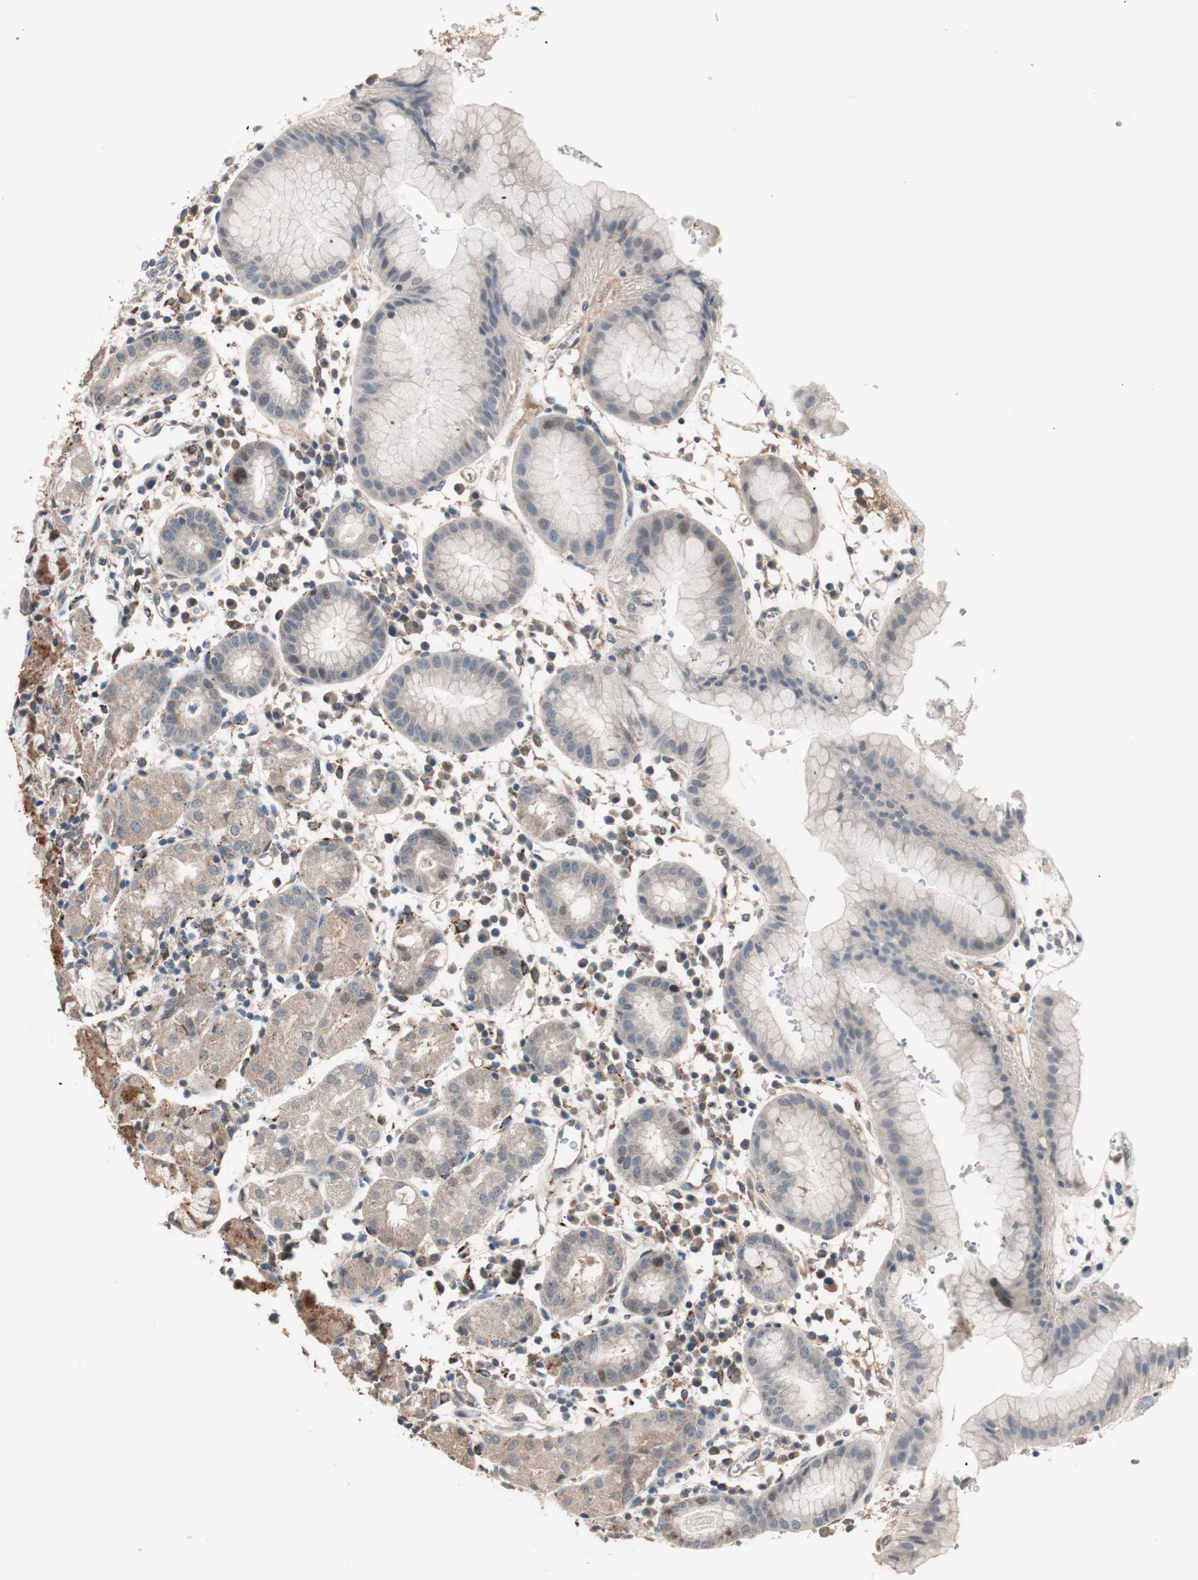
{"staining": {"intensity": "strong", "quantity": "25%-75%", "location": "cytoplasmic/membranous"}, "tissue": "stomach", "cell_type": "Glandular cells", "image_type": "normal", "snomed": [{"axis": "morphology", "description": "Normal tissue, NOS"}, {"axis": "topography", "description": "Stomach"}, {"axis": "topography", "description": "Stomach, lower"}], "caption": "Immunohistochemical staining of benign human stomach shows strong cytoplasmic/membranous protein expression in approximately 25%-75% of glandular cells.", "gene": "NFRKB", "patient": {"sex": "female", "age": 75}}